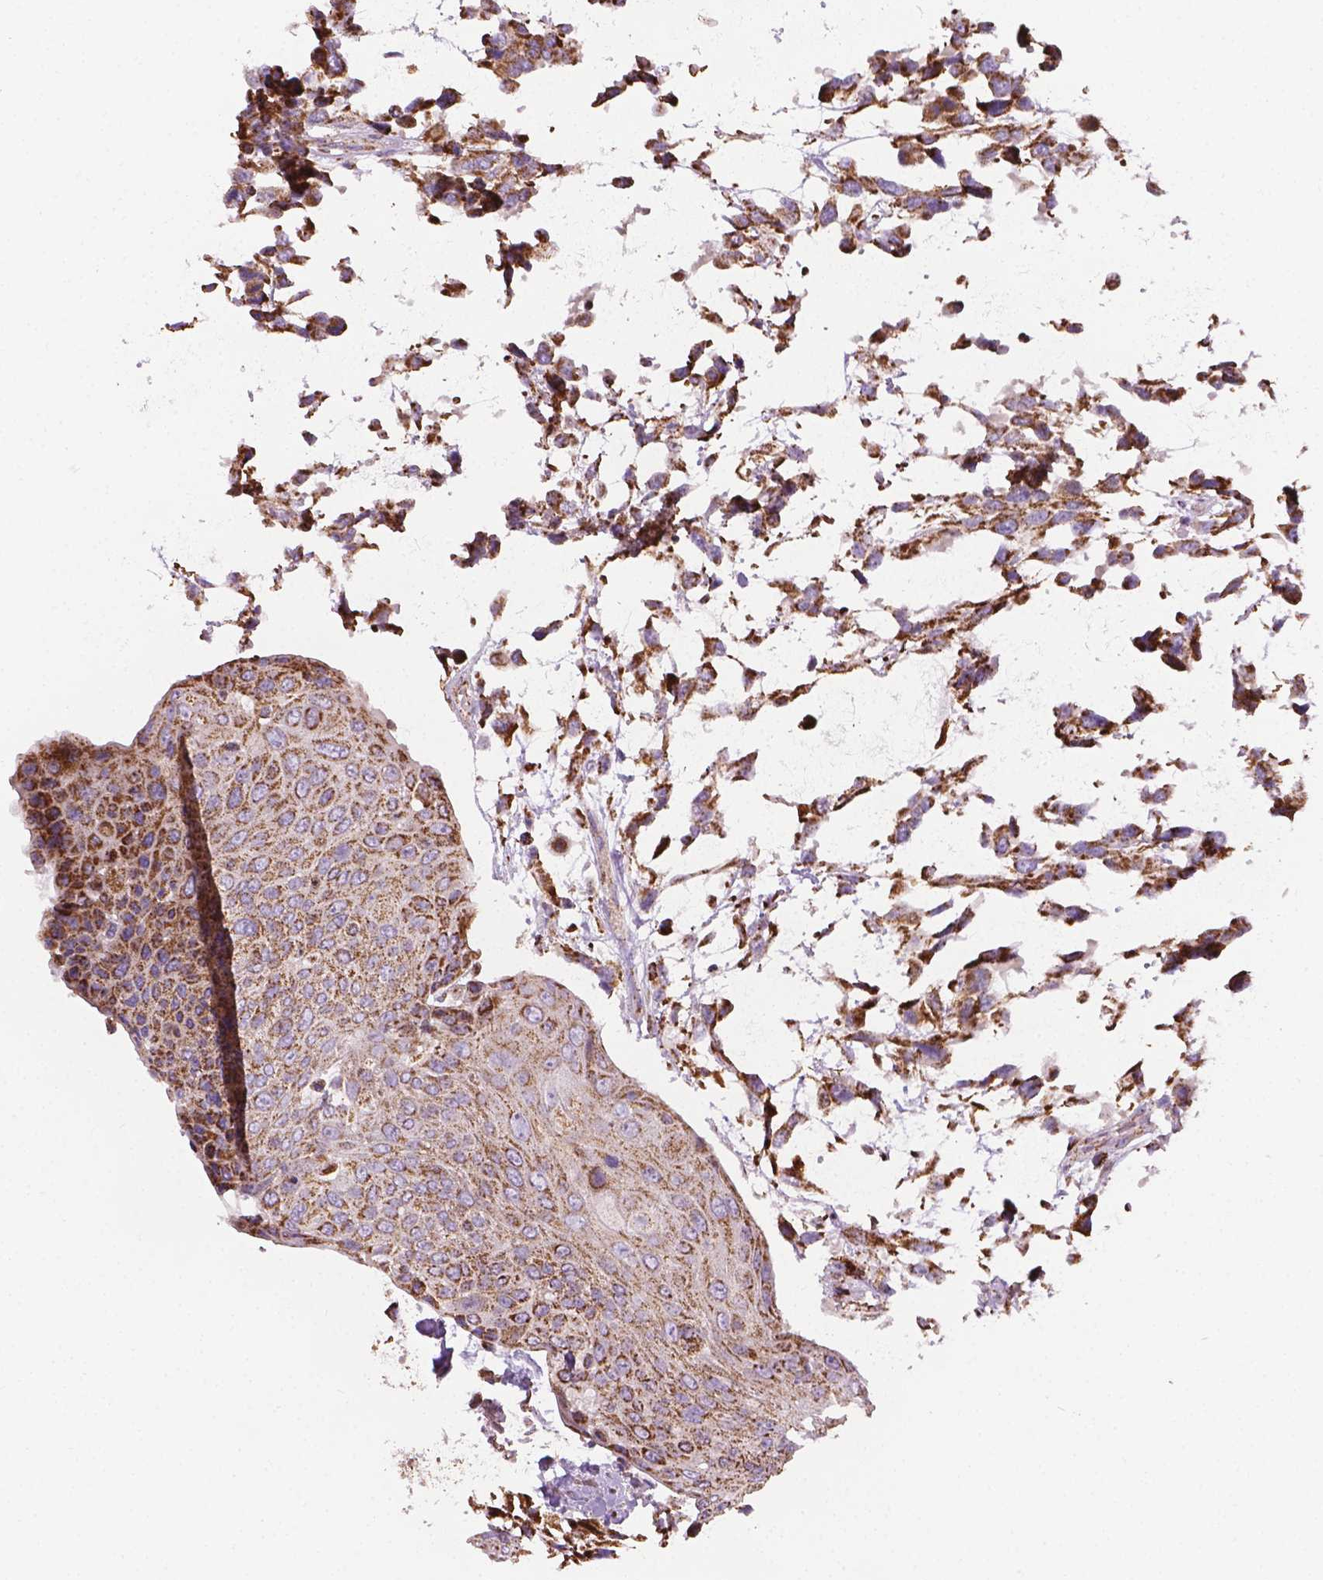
{"staining": {"intensity": "strong", "quantity": ">75%", "location": "cytoplasmic/membranous"}, "tissue": "urothelial cancer", "cell_type": "Tumor cells", "image_type": "cancer", "snomed": [{"axis": "morphology", "description": "Urothelial carcinoma, High grade"}, {"axis": "topography", "description": "Urinary bladder"}], "caption": "High-magnification brightfield microscopy of urothelial carcinoma (high-grade) stained with DAB (3,3'-diaminobenzidine) (brown) and counterstained with hematoxylin (blue). tumor cells exhibit strong cytoplasmic/membranous staining is present in approximately>75% of cells.", "gene": "PIBF1", "patient": {"sex": "female", "age": 70}}